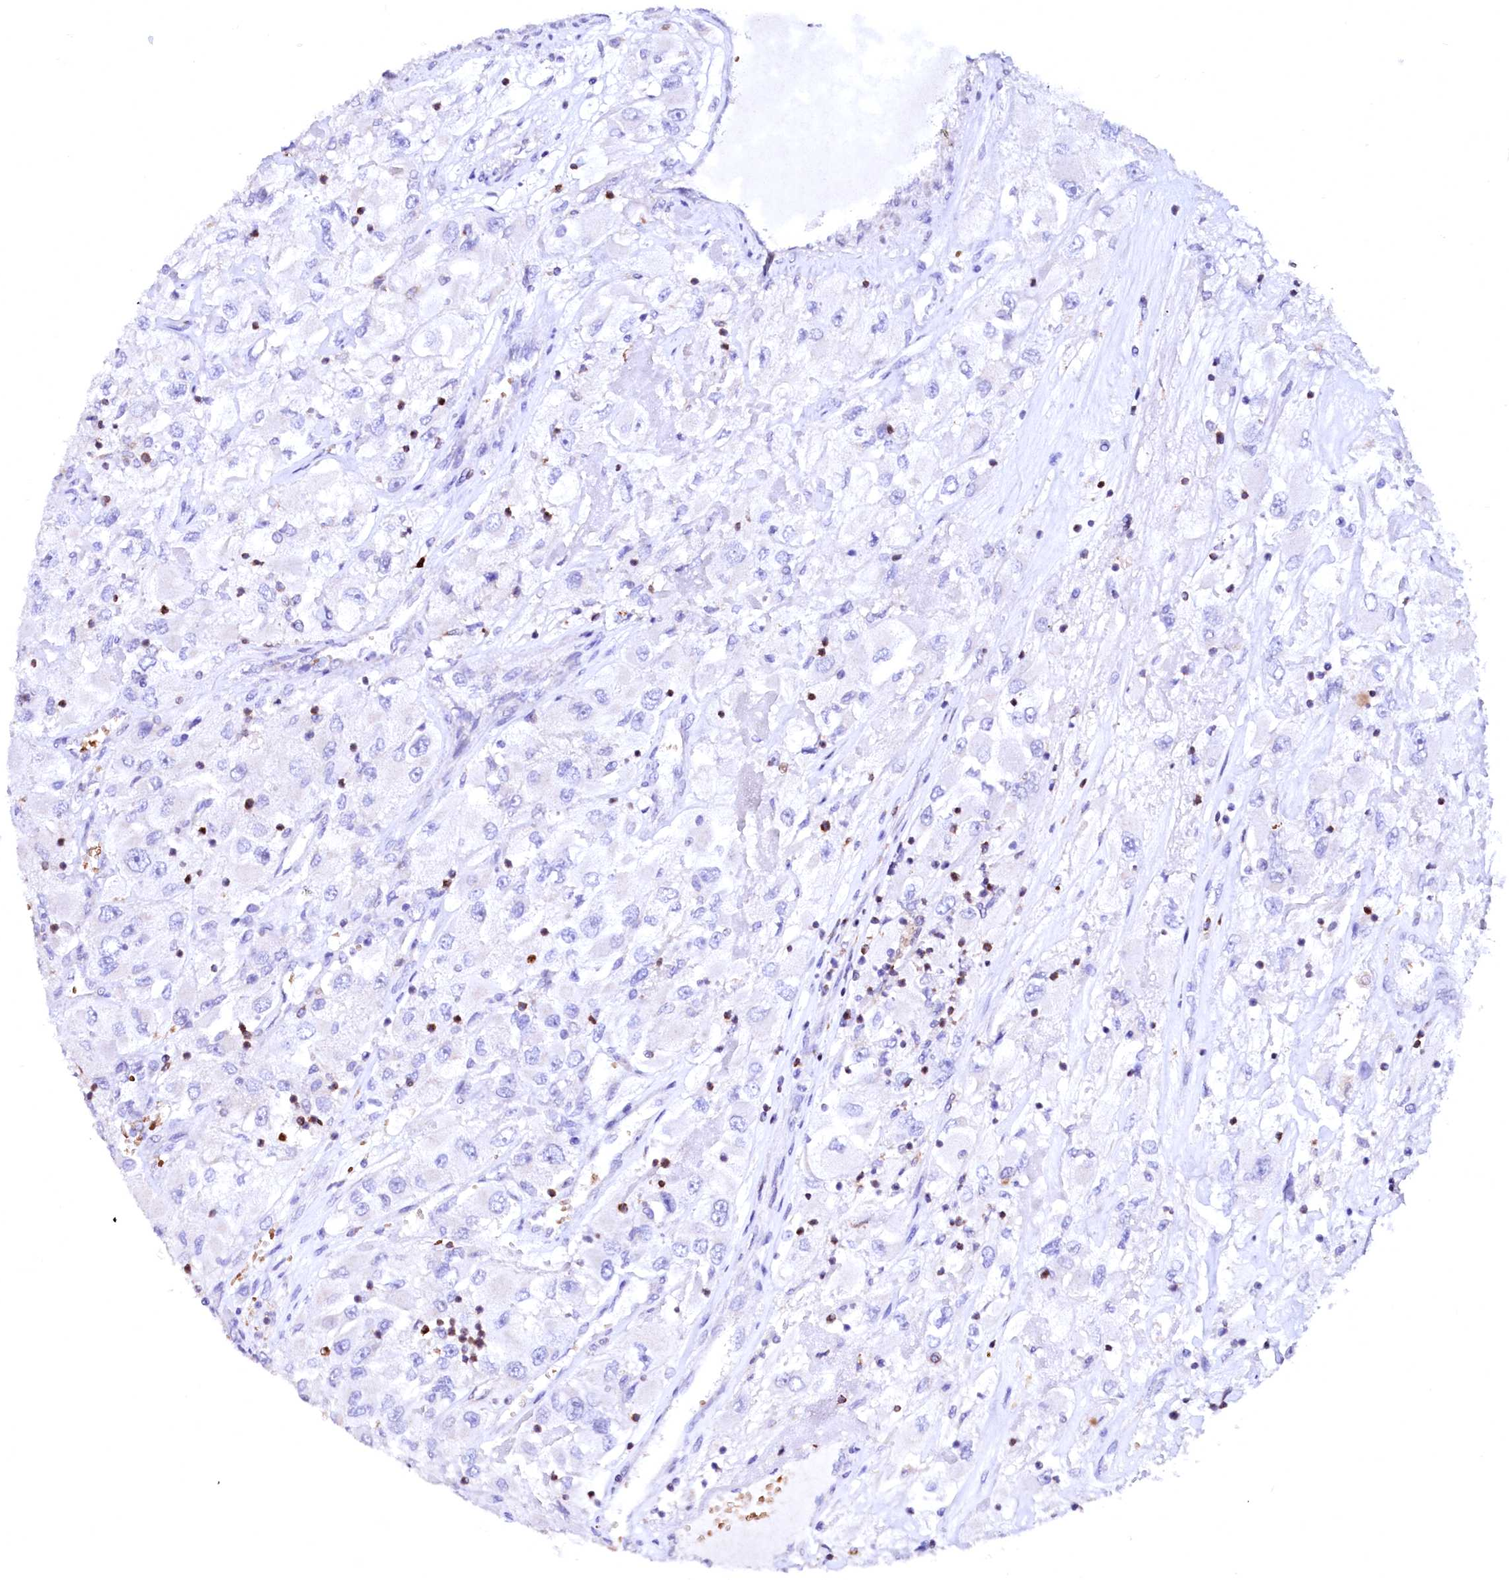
{"staining": {"intensity": "negative", "quantity": "none", "location": "none"}, "tissue": "renal cancer", "cell_type": "Tumor cells", "image_type": "cancer", "snomed": [{"axis": "morphology", "description": "Adenocarcinoma, NOS"}, {"axis": "topography", "description": "Kidney"}], "caption": "An IHC photomicrograph of adenocarcinoma (renal) is shown. There is no staining in tumor cells of adenocarcinoma (renal).", "gene": "RAB27A", "patient": {"sex": "female", "age": 52}}